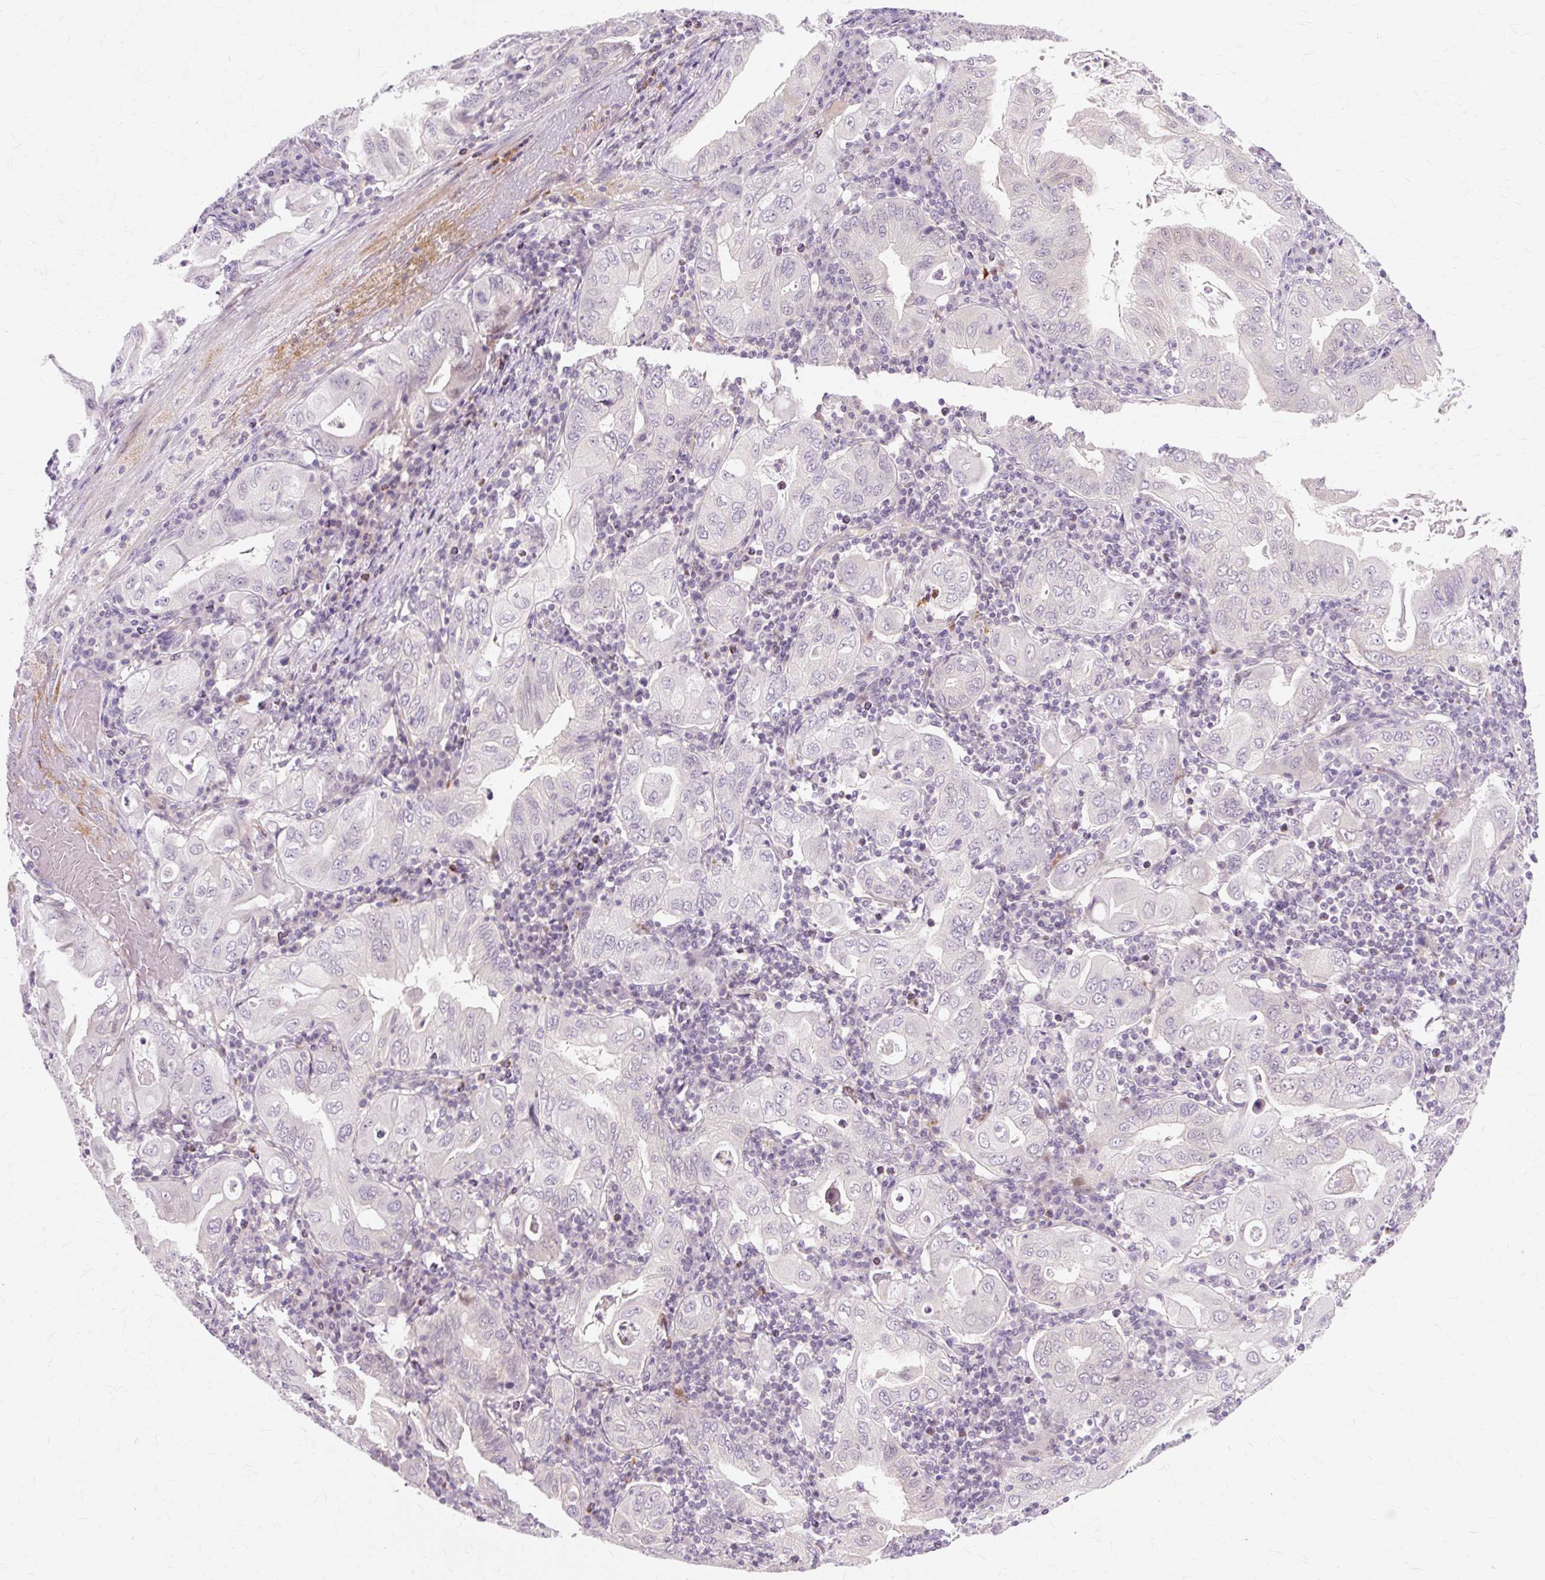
{"staining": {"intensity": "negative", "quantity": "none", "location": "none"}, "tissue": "stomach cancer", "cell_type": "Tumor cells", "image_type": "cancer", "snomed": [{"axis": "morphology", "description": "Normal tissue, NOS"}, {"axis": "morphology", "description": "Adenocarcinoma, NOS"}, {"axis": "topography", "description": "Esophagus"}, {"axis": "topography", "description": "Stomach, upper"}, {"axis": "topography", "description": "Peripheral nerve tissue"}], "caption": "A photomicrograph of adenocarcinoma (stomach) stained for a protein reveals no brown staining in tumor cells.", "gene": "ZNF35", "patient": {"sex": "male", "age": 62}}